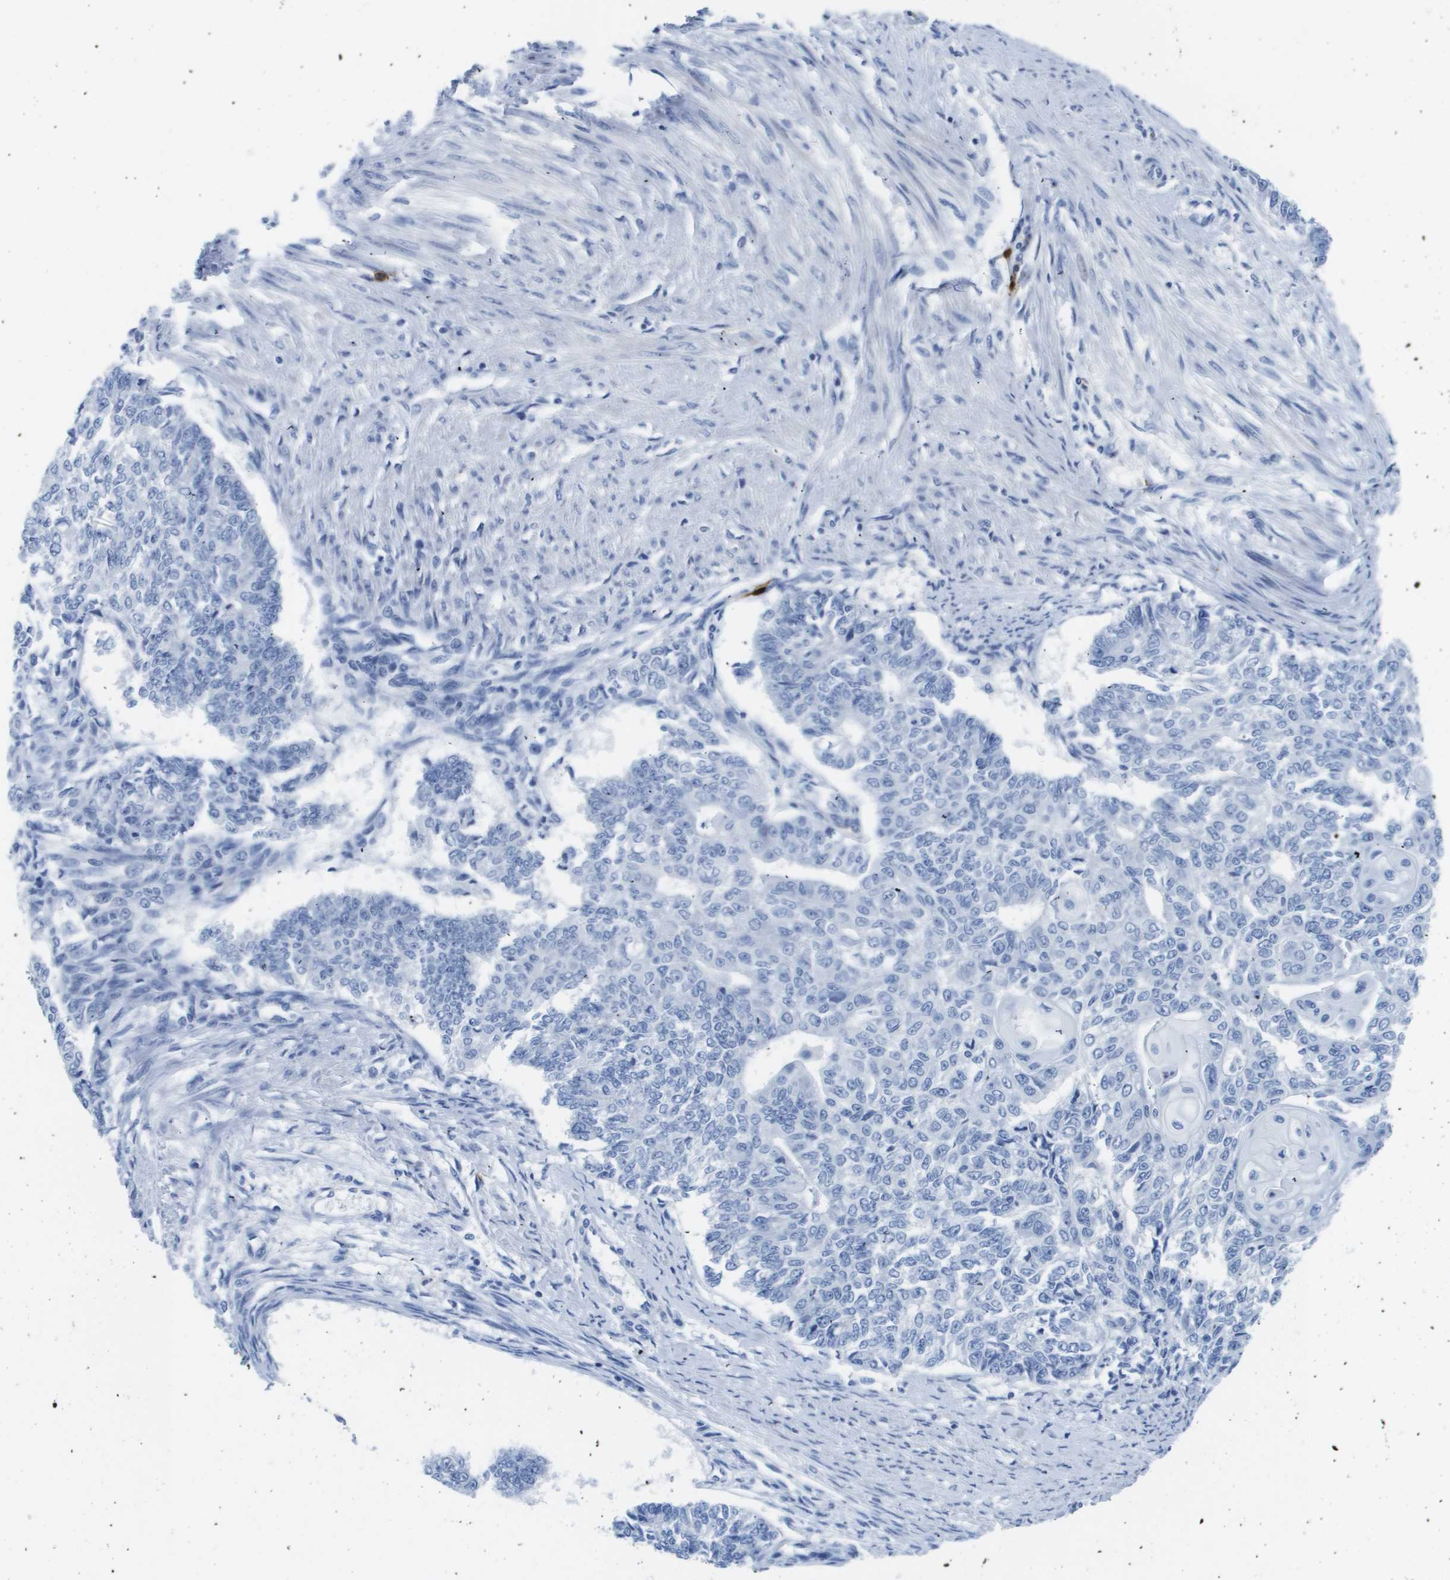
{"staining": {"intensity": "negative", "quantity": "none", "location": "none"}, "tissue": "endometrial cancer", "cell_type": "Tumor cells", "image_type": "cancer", "snomed": [{"axis": "morphology", "description": "Adenocarcinoma, NOS"}, {"axis": "topography", "description": "Endometrium"}], "caption": "Protein analysis of endometrial cancer exhibits no significant expression in tumor cells.", "gene": "MS4A1", "patient": {"sex": "female", "age": 32}}